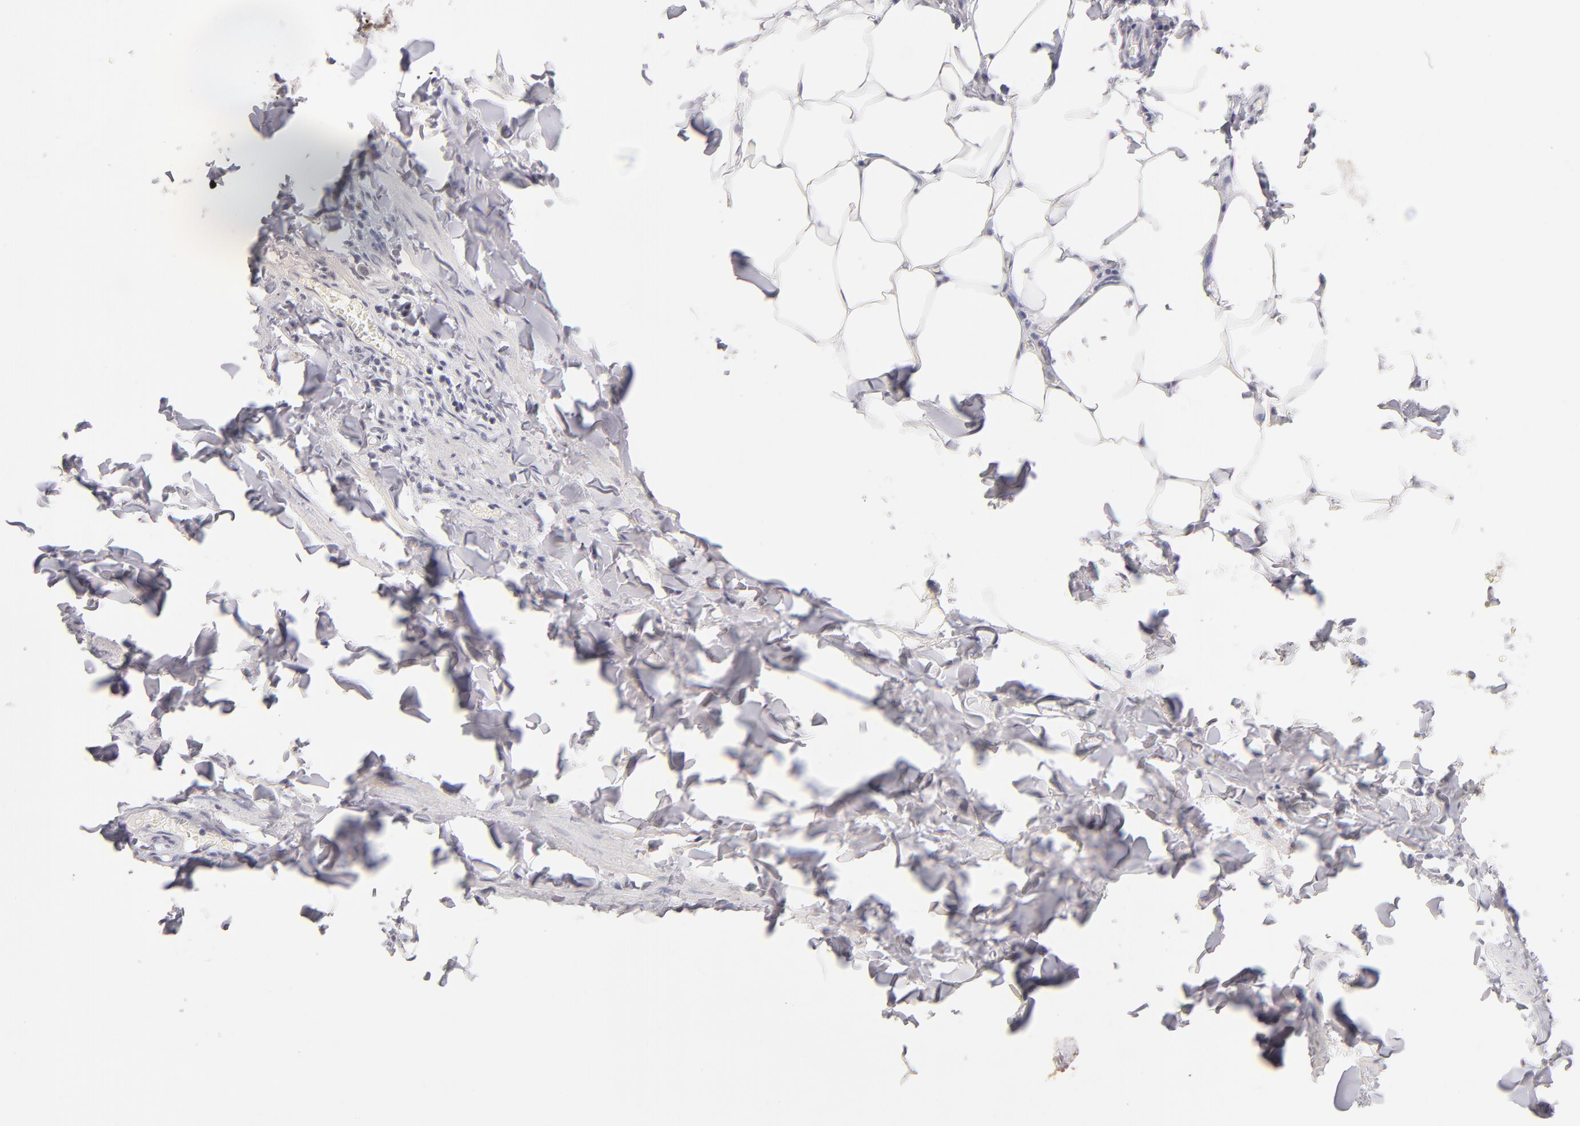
{"staining": {"intensity": "negative", "quantity": "none", "location": "none"}, "tissue": "adipose tissue", "cell_type": "Adipocytes", "image_type": "normal", "snomed": [{"axis": "morphology", "description": "Normal tissue, NOS"}, {"axis": "topography", "description": "Vascular tissue"}], "caption": "This is an immunohistochemistry histopathology image of normal adipose tissue. There is no positivity in adipocytes.", "gene": "TFAP4", "patient": {"sex": "male", "age": 41}}